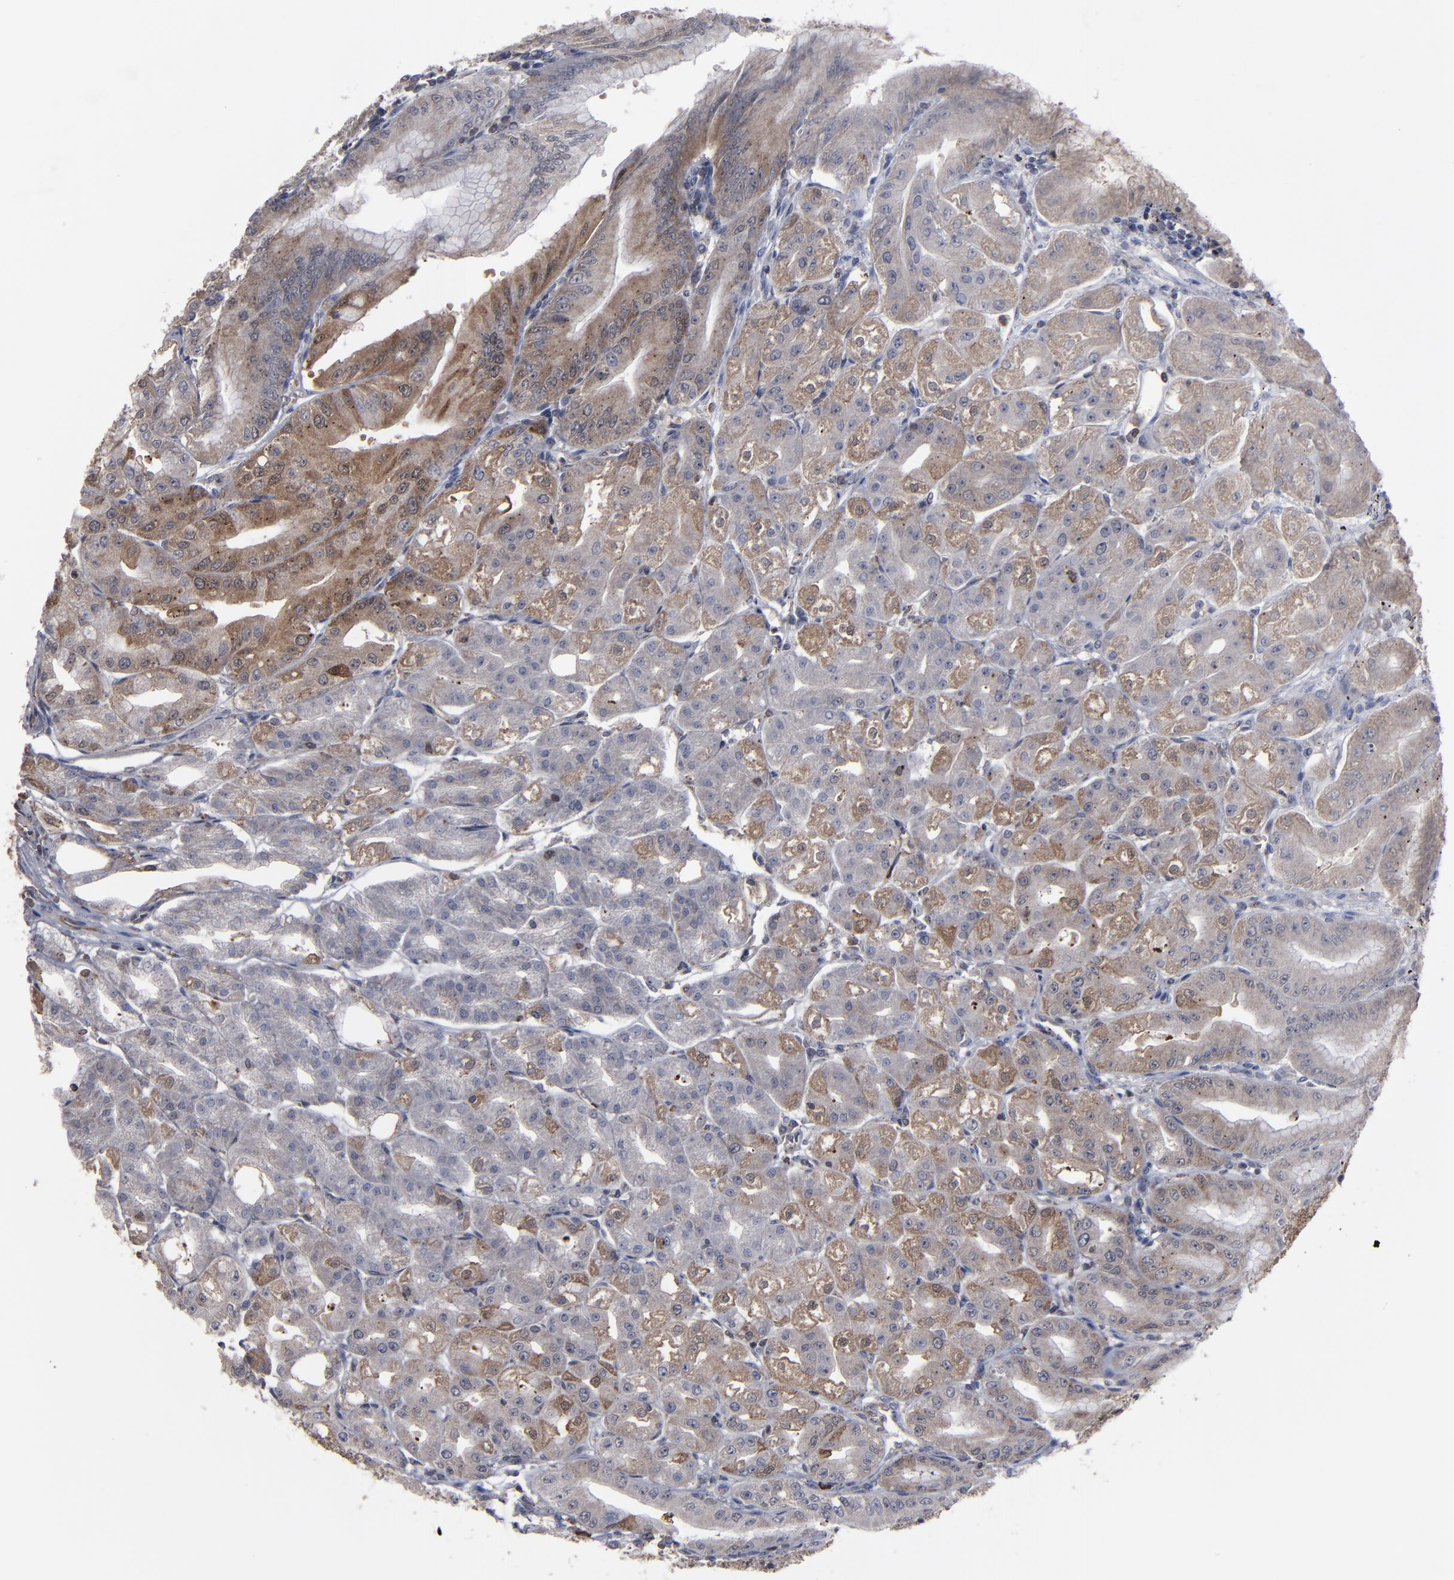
{"staining": {"intensity": "moderate", "quantity": ">75%", "location": "cytoplasmic/membranous"}, "tissue": "stomach", "cell_type": "Glandular cells", "image_type": "normal", "snomed": [{"axis": "morphology", "description": "Normal tissue, NOS"}, {"axis": "topography", "description": "Stomach, lower"}], "caption": "A high-resolution photomicrograph shows immunohistochemistry staining of unremarkable stomach, which reveals moderate cytoplasmic/membranous positivity in approximately >75% of glandular cells.", "gene": "KIAA2026", "patient": {"sex": "male", "age": 71}}